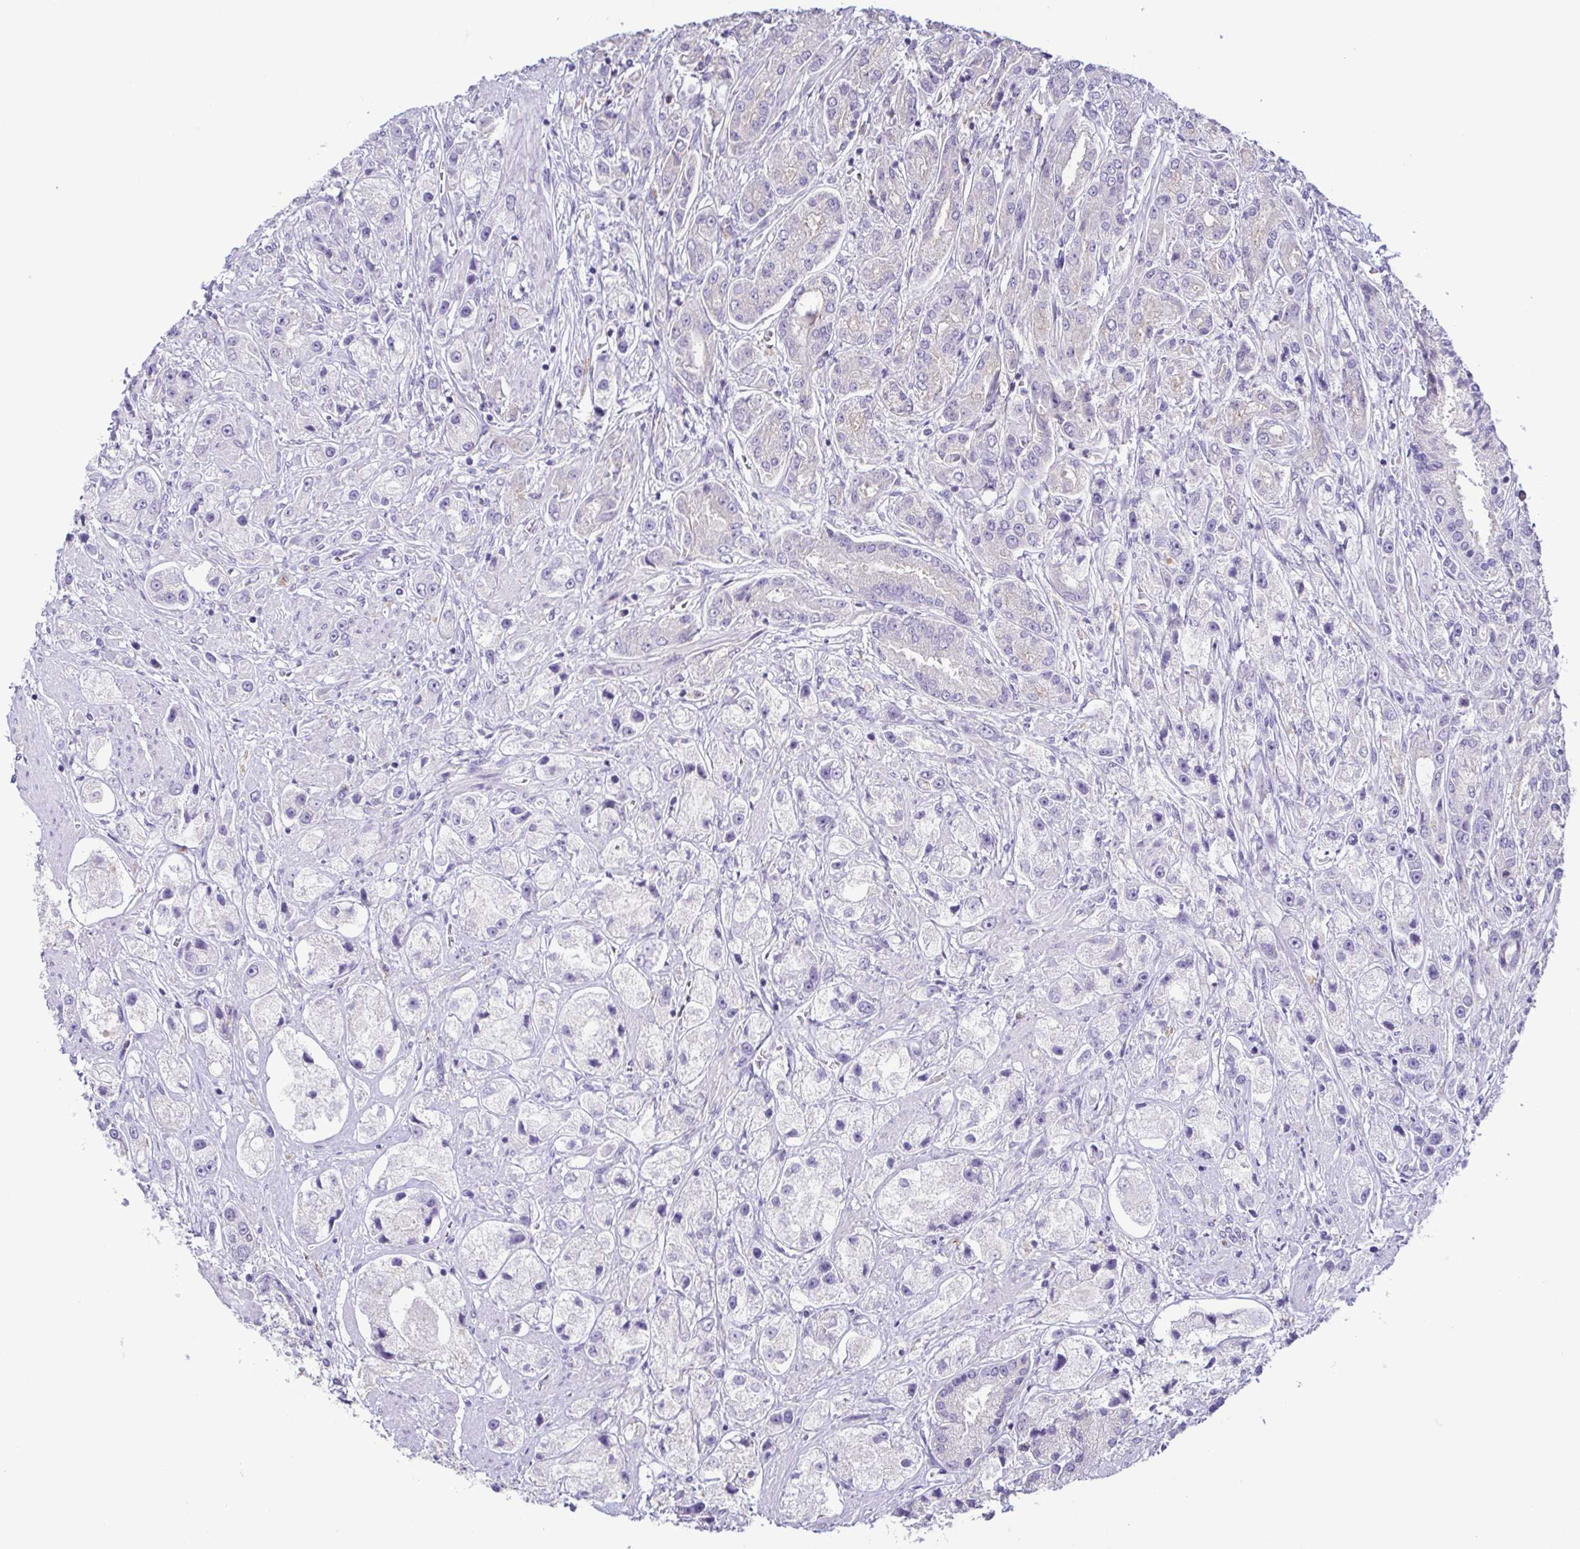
{"staining": {"intensity": "negative", "quantity": "none", "location": "none"}, "tissue": "prostate cancer", "cell_type": "Tumor cells", "image_type": "cancer", "snomed": [{"axis": "morphology", "description": "Adenocarcinoma, High grade"}, {"axis": "topography", "description": "Prostate"}], "caption": "IHC photomicrograph of neoplastic tissue: human prostate cancer stained with DAB reveals no significant protein staining in tumor cells.", "gene": "ATP6V1G2", "patient": {"sex": "male", "age": 67}}